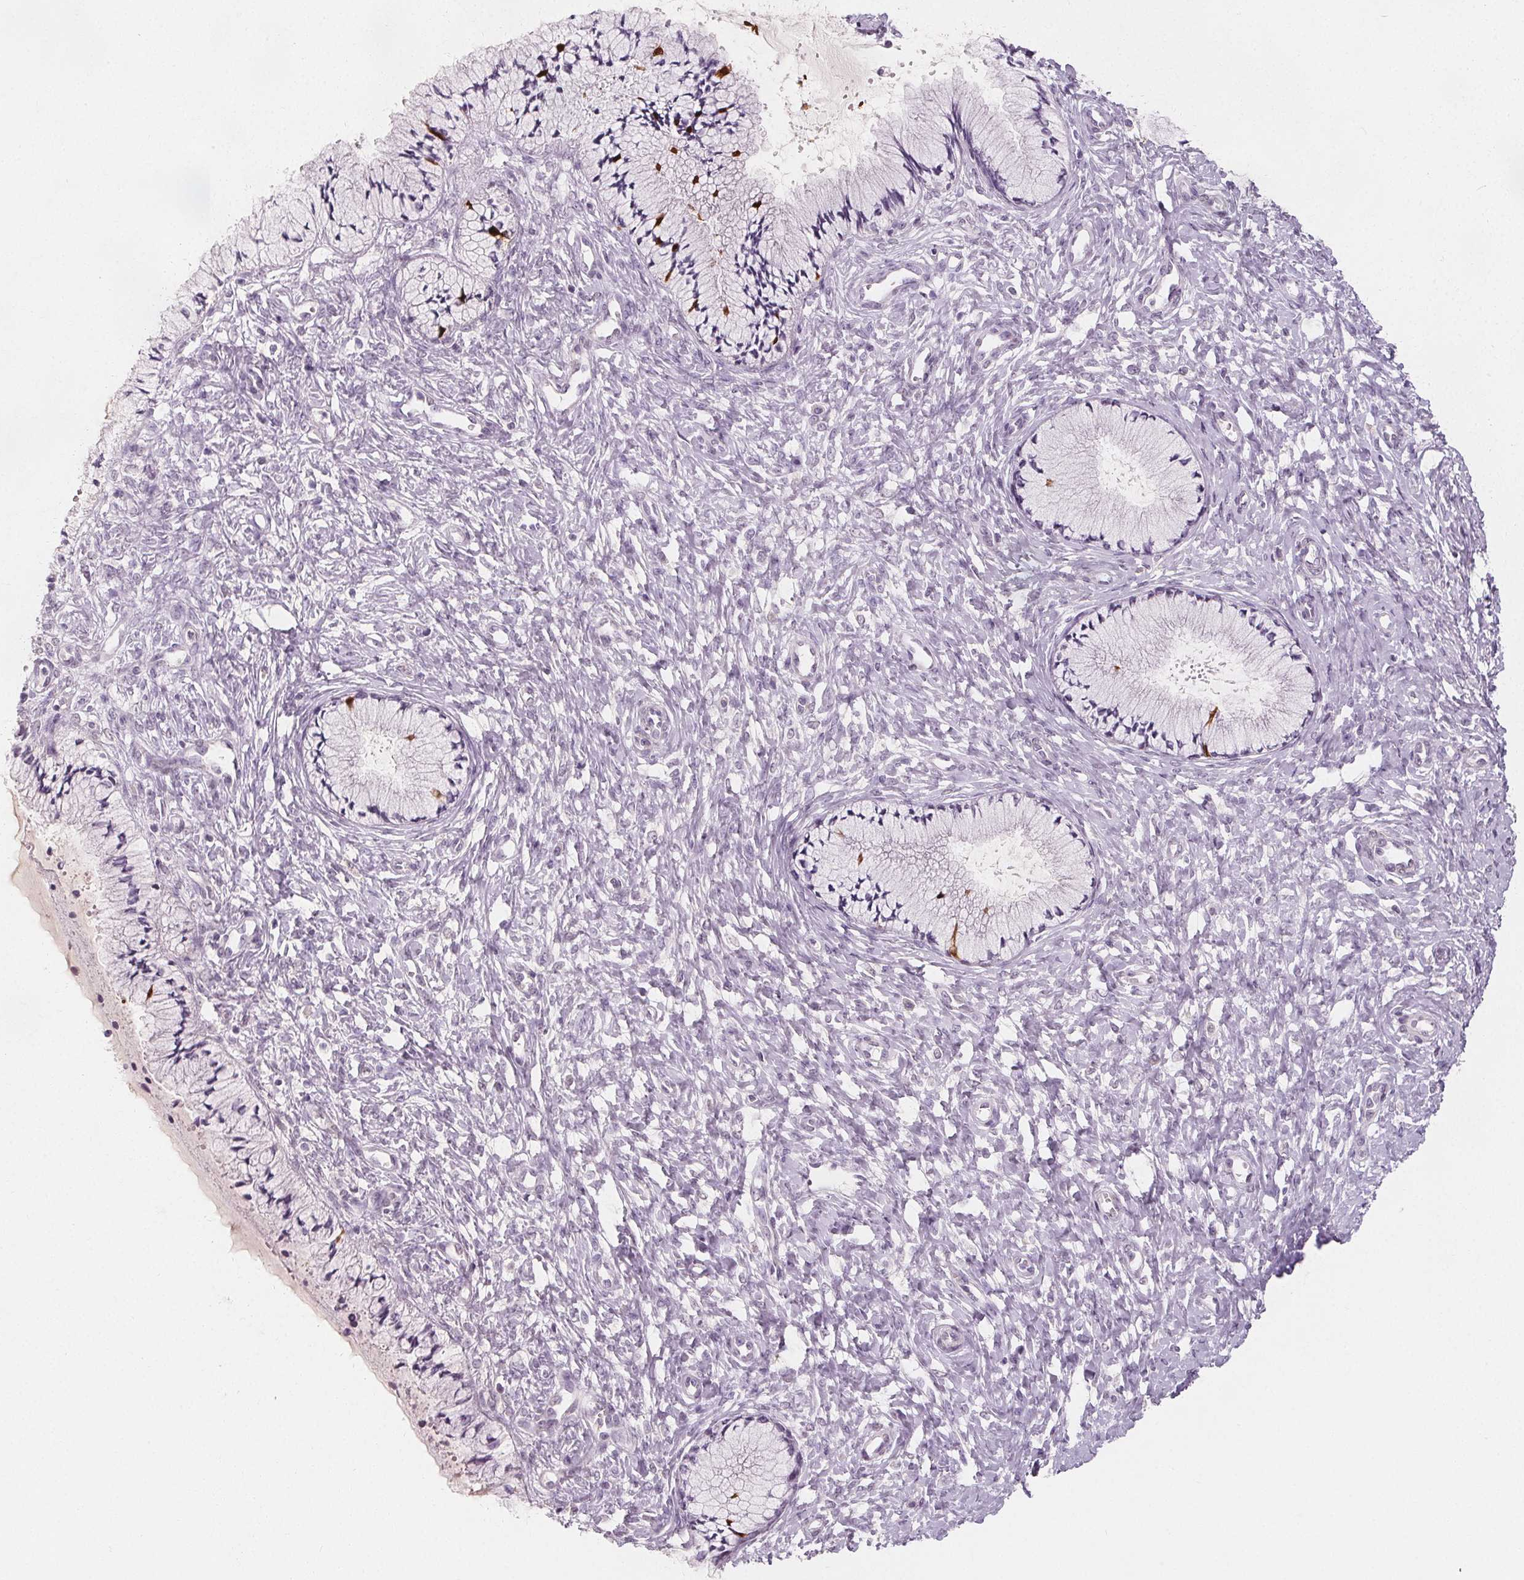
{"staining": {"intensity": "strong", "quantity": "<25%", "location": "nuclear"}, "tissue": "cervix", "cell_type": "Glandular cells", "image_type": "normal", "snomed": [{"axis": "morphology", "description": "Normal tissue, NOS"}, {"axis": "topography", "description": "Cervix"}], "caption": "Immunohistochemical staining of normal human cervix shows strong nuclear protein positivity in about <25% of glandular cells.", "gene": "DBX2", "patient": {"sex": "female", "age": 37}}